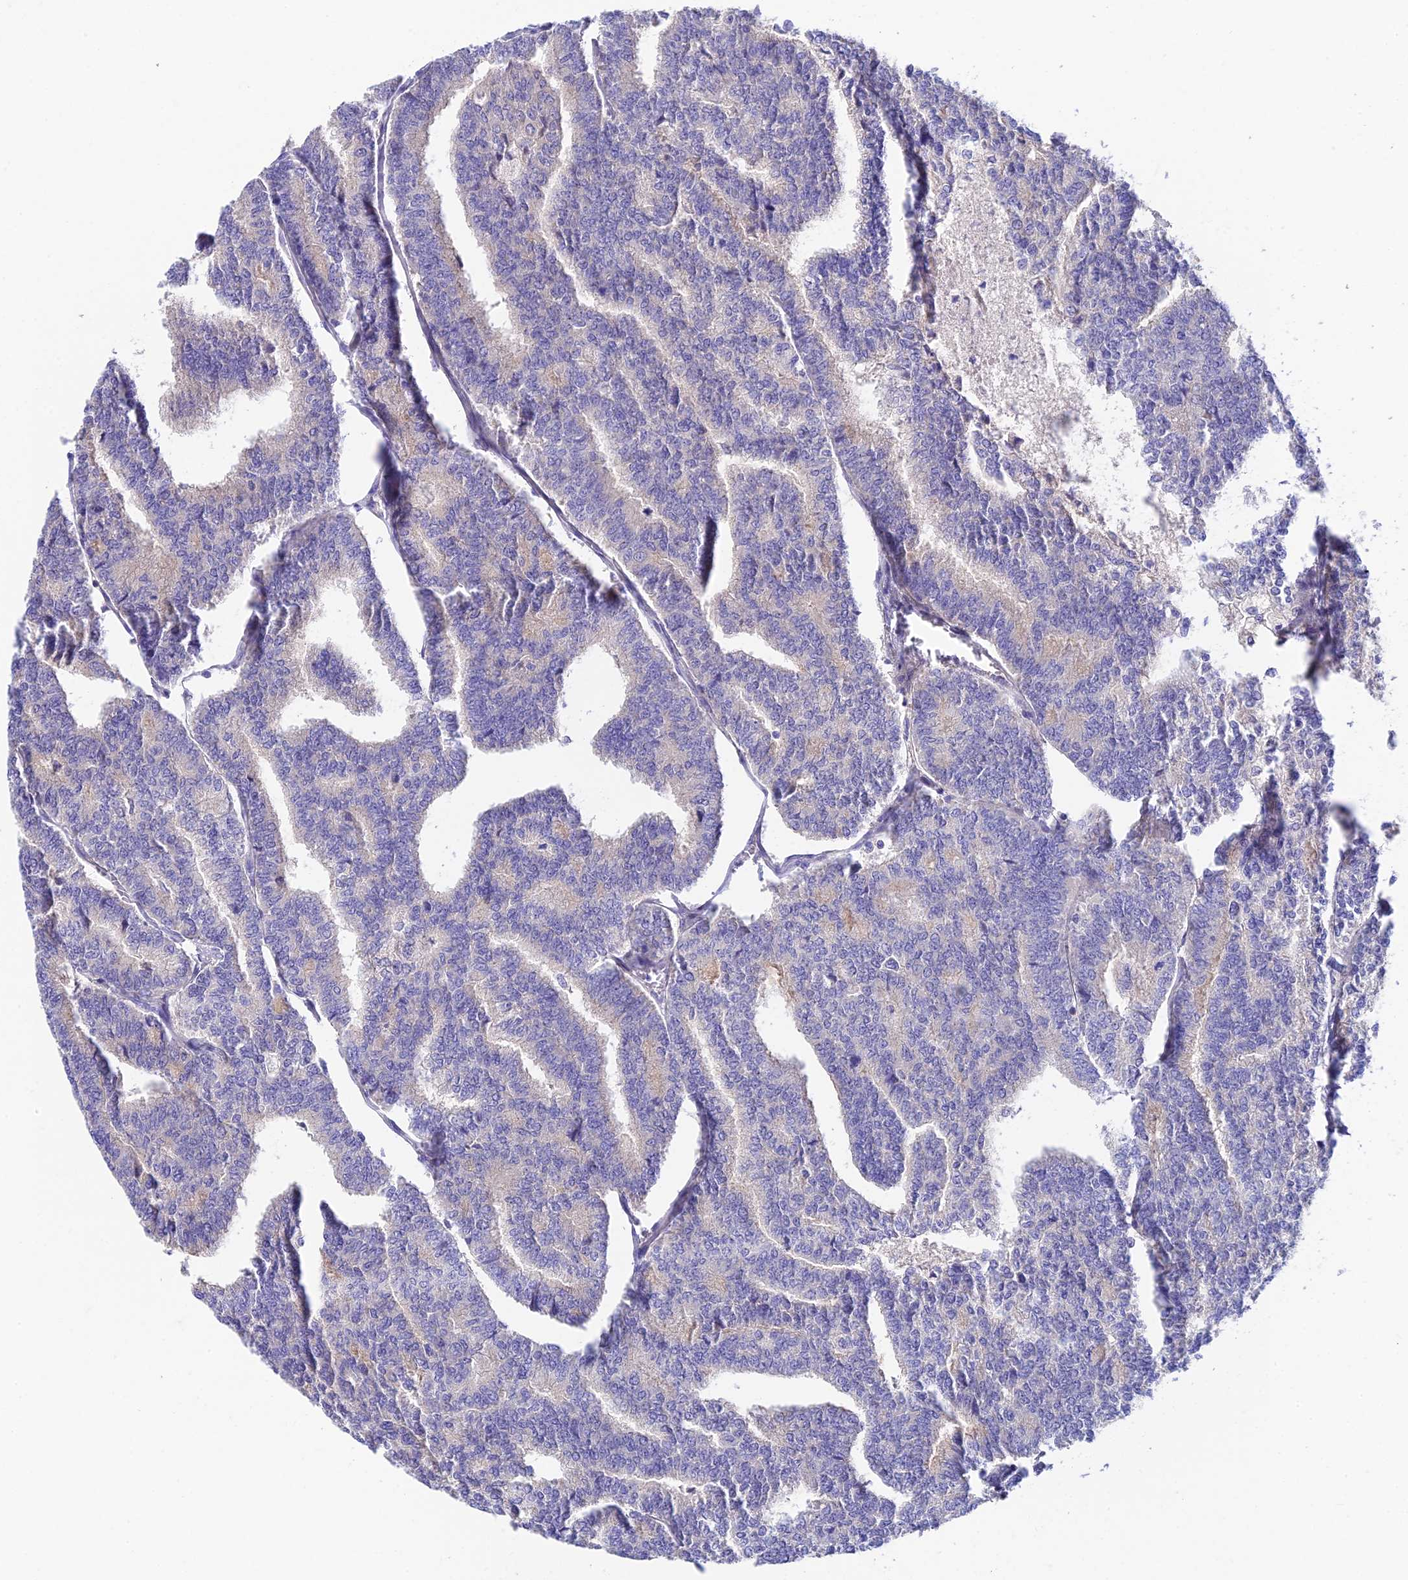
{"staining": {"intensity": "negative", "quantity": "none", "location": "none"}, "tissue": "thyroid cancer", "cell_type": "Tumor cells", "image_type": "cancer", "snomed": [{"axis": "morphology", "description": "Papillary adenocarcinoma, NOS"}, {"axis": "topography", "description": "Thyroid gland"}], "caption": "Micrograph shows no significant protein staining in tumor cells of thyroid cancer (papillary adenocarcinoma).", "gene": "DUSP29", "patient": {"sex": "female", "age": 35}}